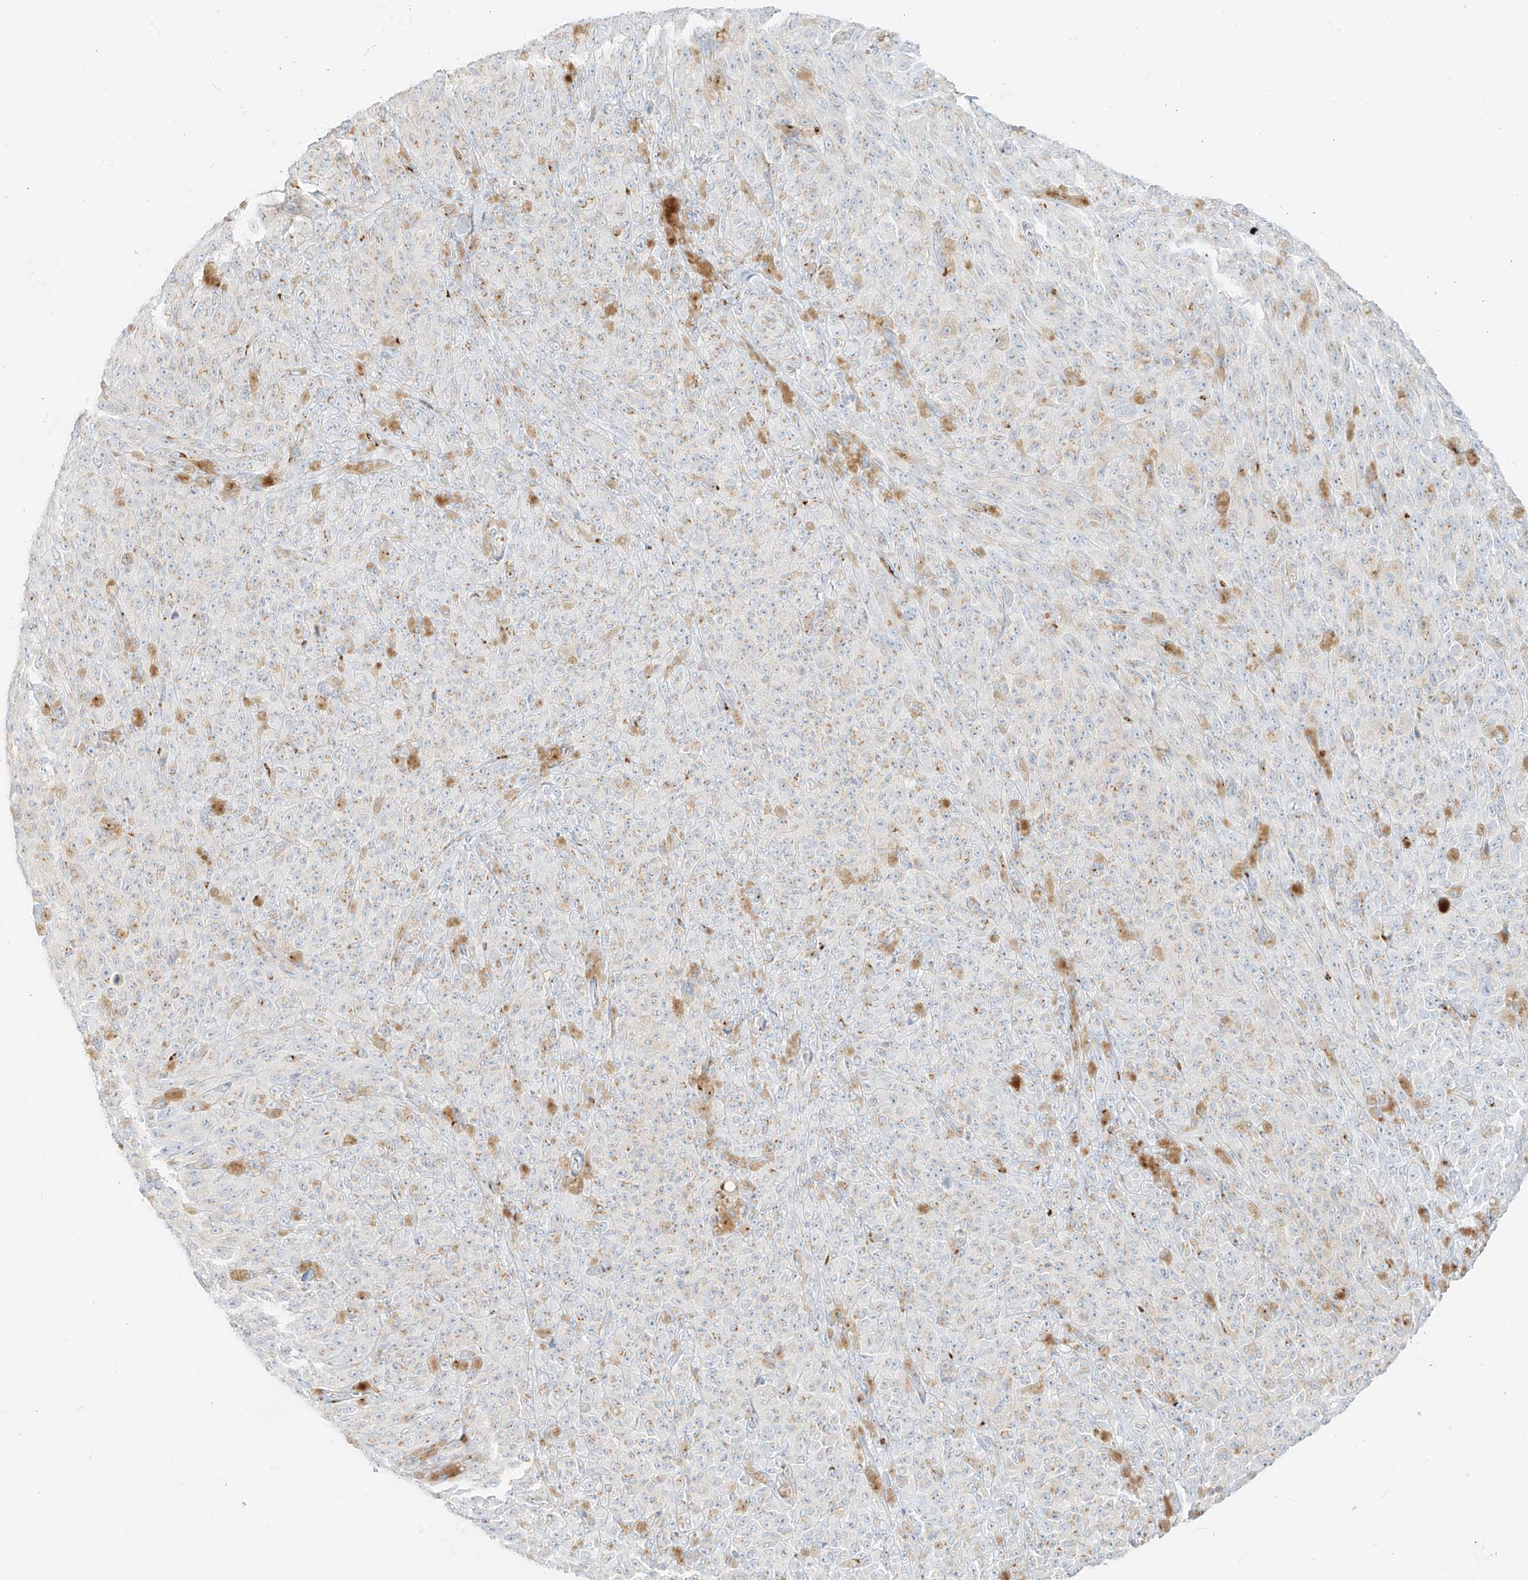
{"staining": {"intensity": "negative", "quantity": "none", "location": "none"}, "tissue": "melanoma", "cell_type": "Tumor cells", "image_type": "cancer", "snomed": [{"axis": "morphology", "description": "Malignant melanoma, NOS"}, {"axis": "topography", "description": "Skin"}], "caption": "IHC image of human melanoma stained for a protein (brown), which demonstrates no expression in tumor cells.", "gene": "TMEM87B", "patient": {"sex": "female", "age": 82}}